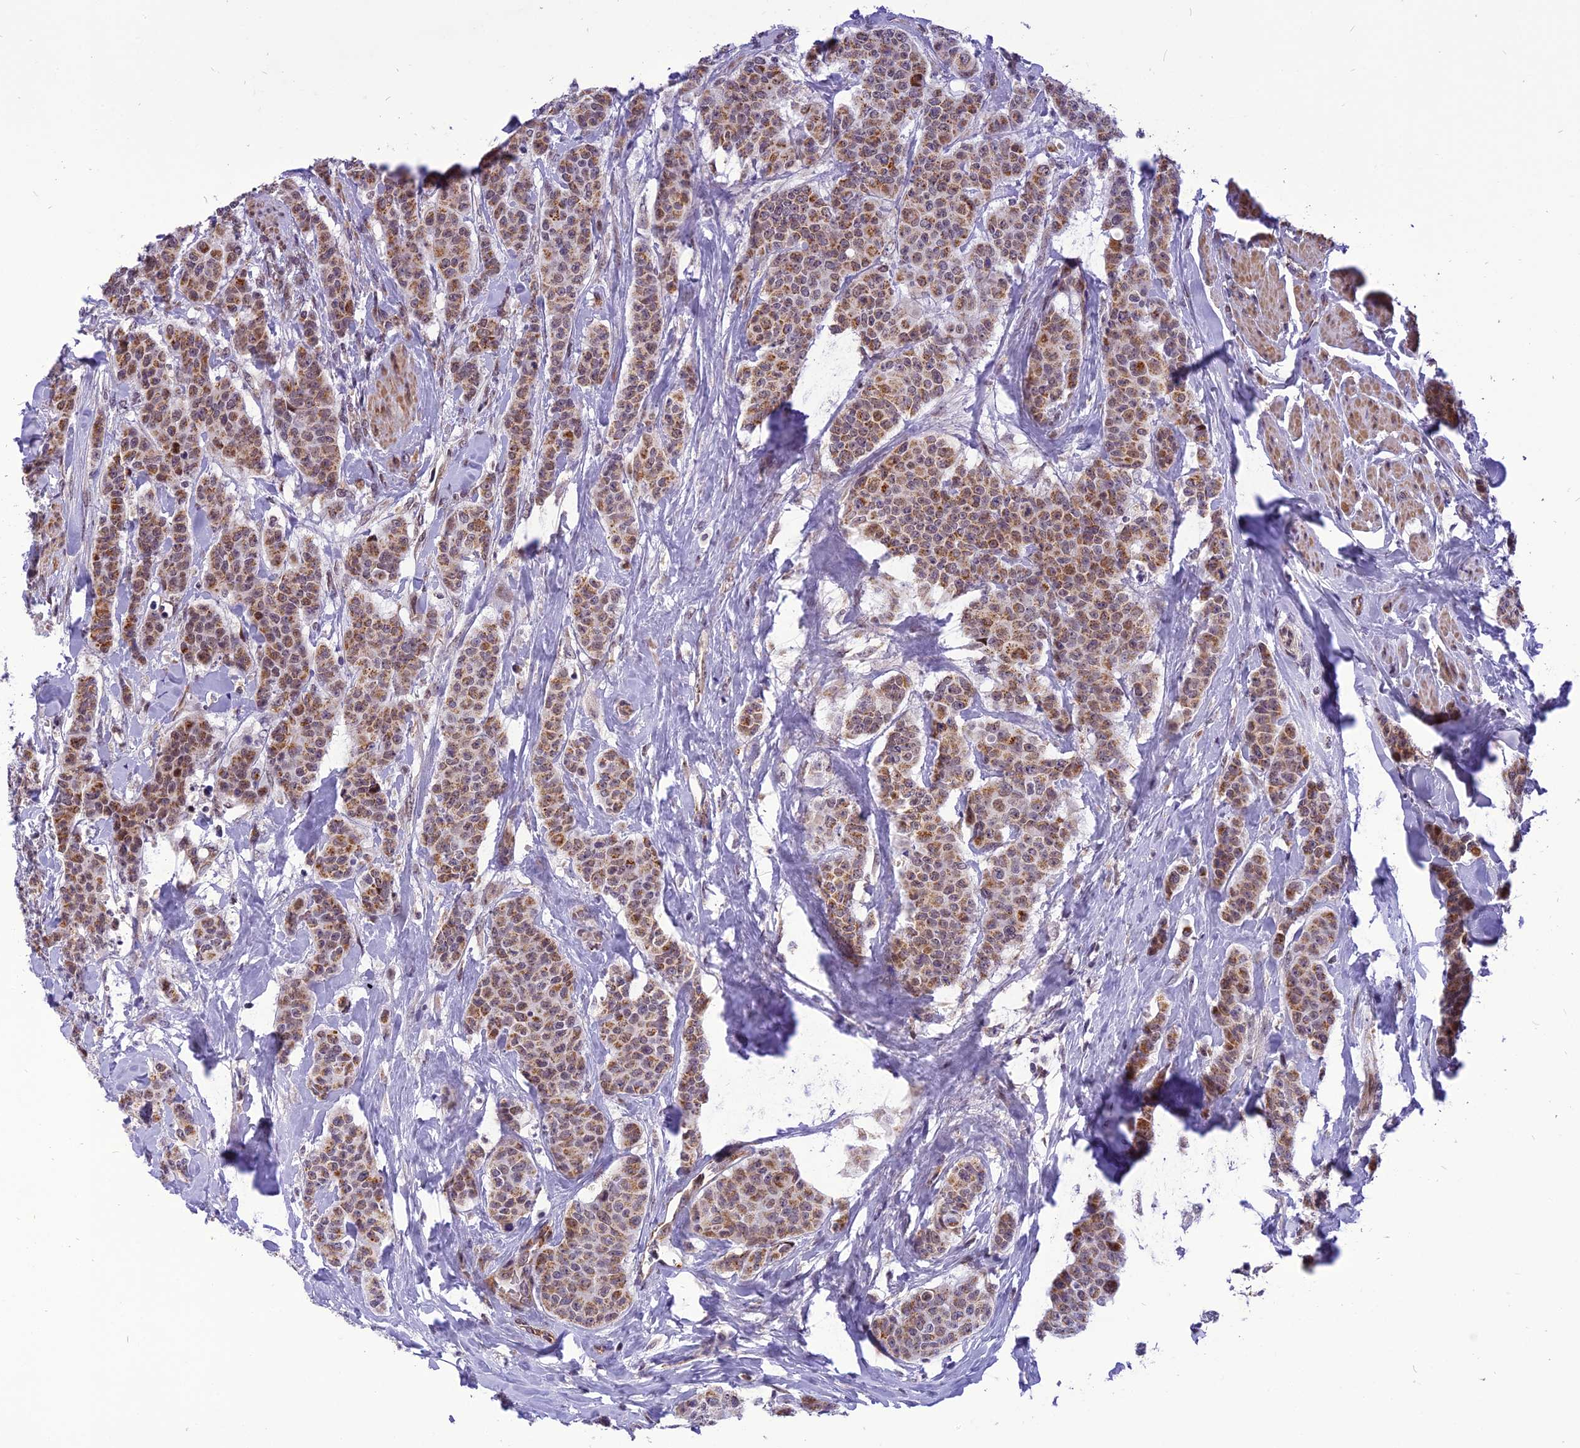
{"staining": {"intensity": "moderate", "quantity": ">75%", "location": "cytoplasmic/membranous"}, "tissue": "breast cancer", "cell_type": "Tumor cells", "image_type": "cancer", "snomed": [{"axis": "morphology", "description": "Duct carcinoma"}, {"axis": "topography", "description": "Breast"}], "caption": "A photomicrograph showing moderate cytoplasmic/membranous staining in approximately >75% of tumor cells in breast cancer (intraductal carcinoma), as visualized by brown immunohistochemical staining.", "gene": "CMC1", "patient": {"sex": "female", "age": 40}}